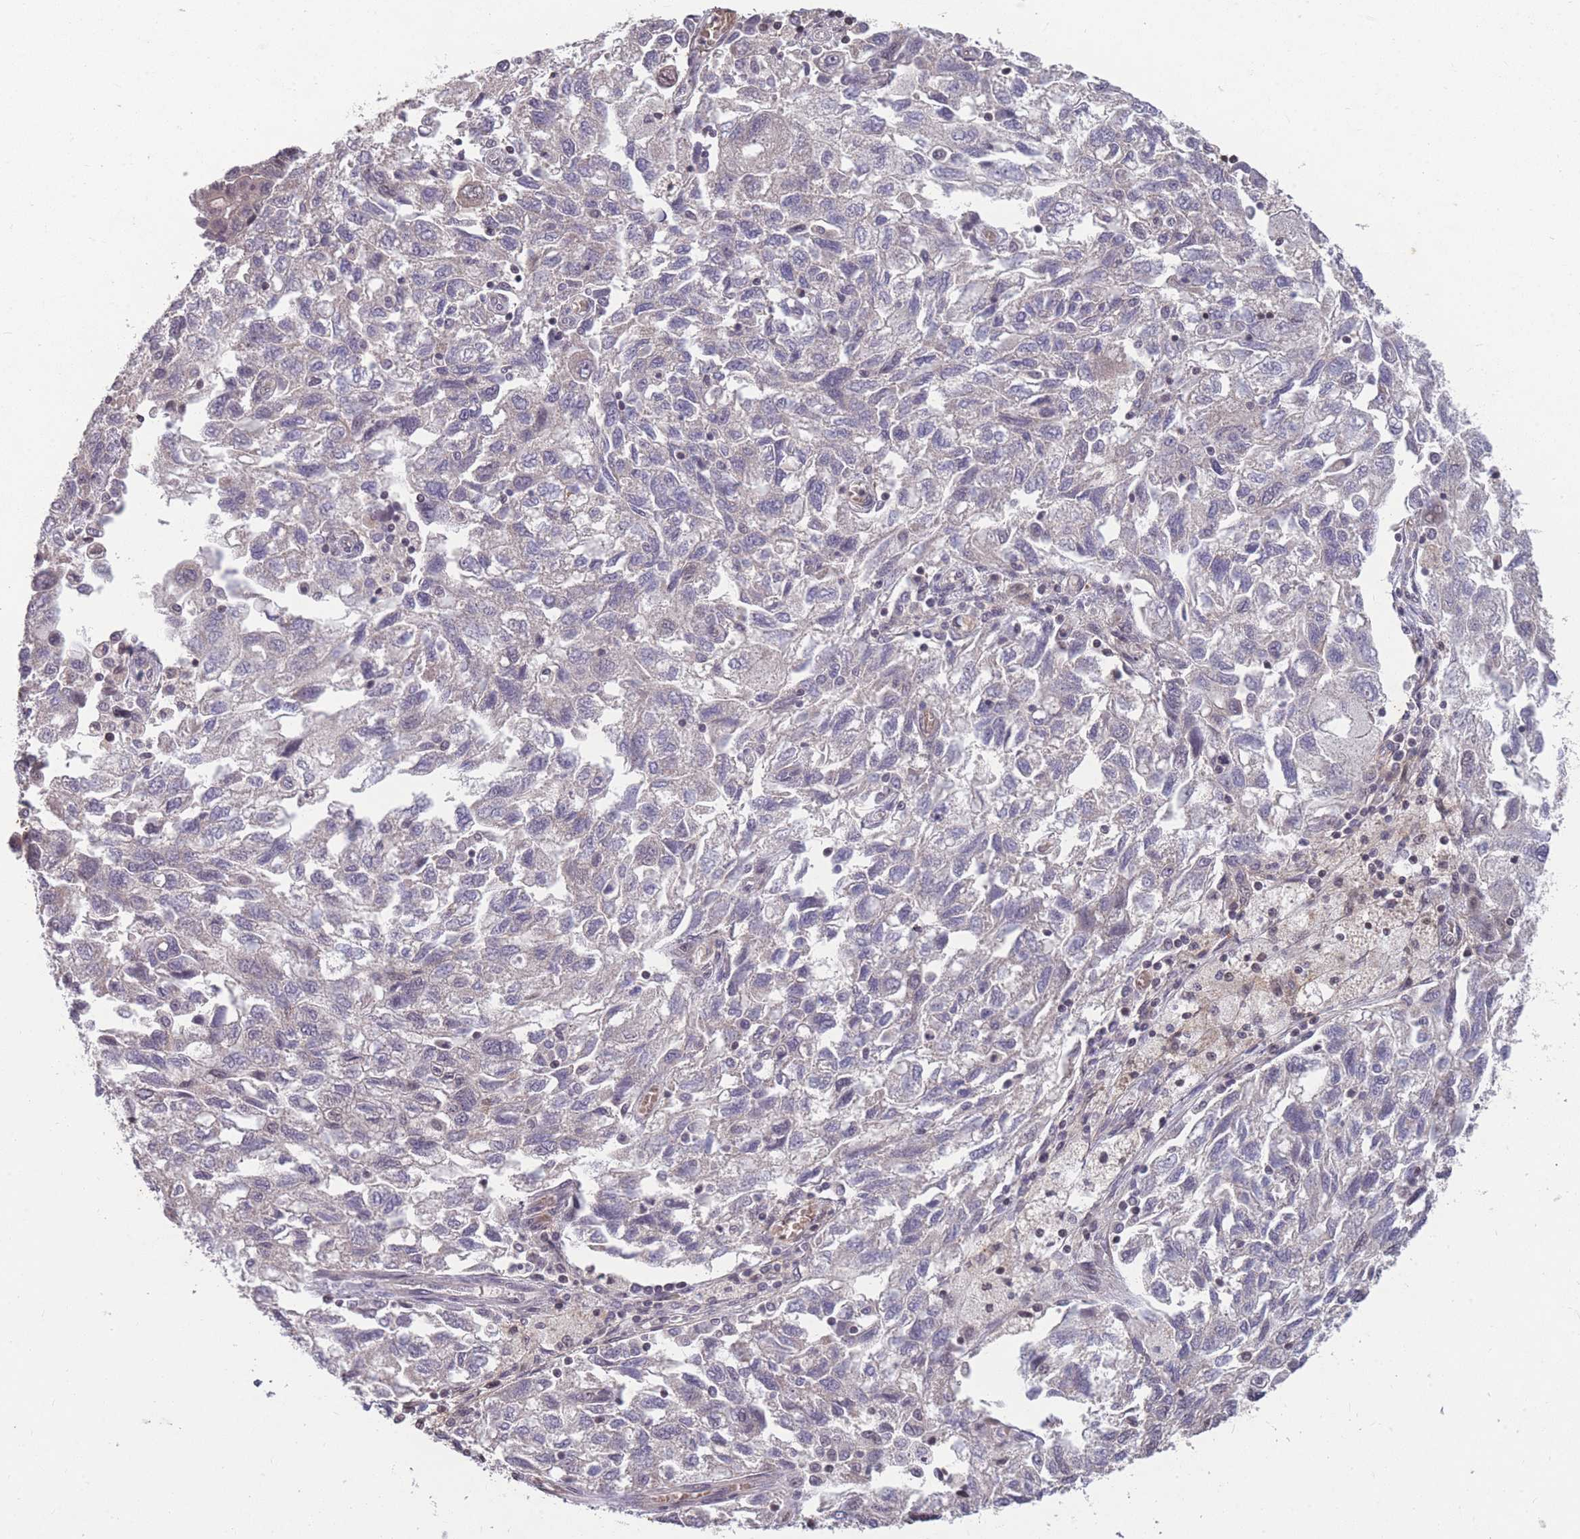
{"staining": {"intensity": "negative", "quantity": "none", "location": "none"}, "tissue": "ovarian cancer", "cell_type": "Tumor cells", "image_type": "cancer", "snomed": [{"axis": "morphology", "description": "Carcinoma, NOS"}, {"axis": "morphology", "description": "Cystadenocarcinoma, serous, NOS"}, {"axis": "topography", "description": "Ovary"}], "caption": "An immunohistochemistry (IHC) image of ovarian cancer (serous cystadenocarcinoma) is shown. There is no staining in tumor cells of ovarian cancer (serous cystadenocarcinoma).", "gene": "GGT5", "patient": {"sex": "female", "age": 69}}